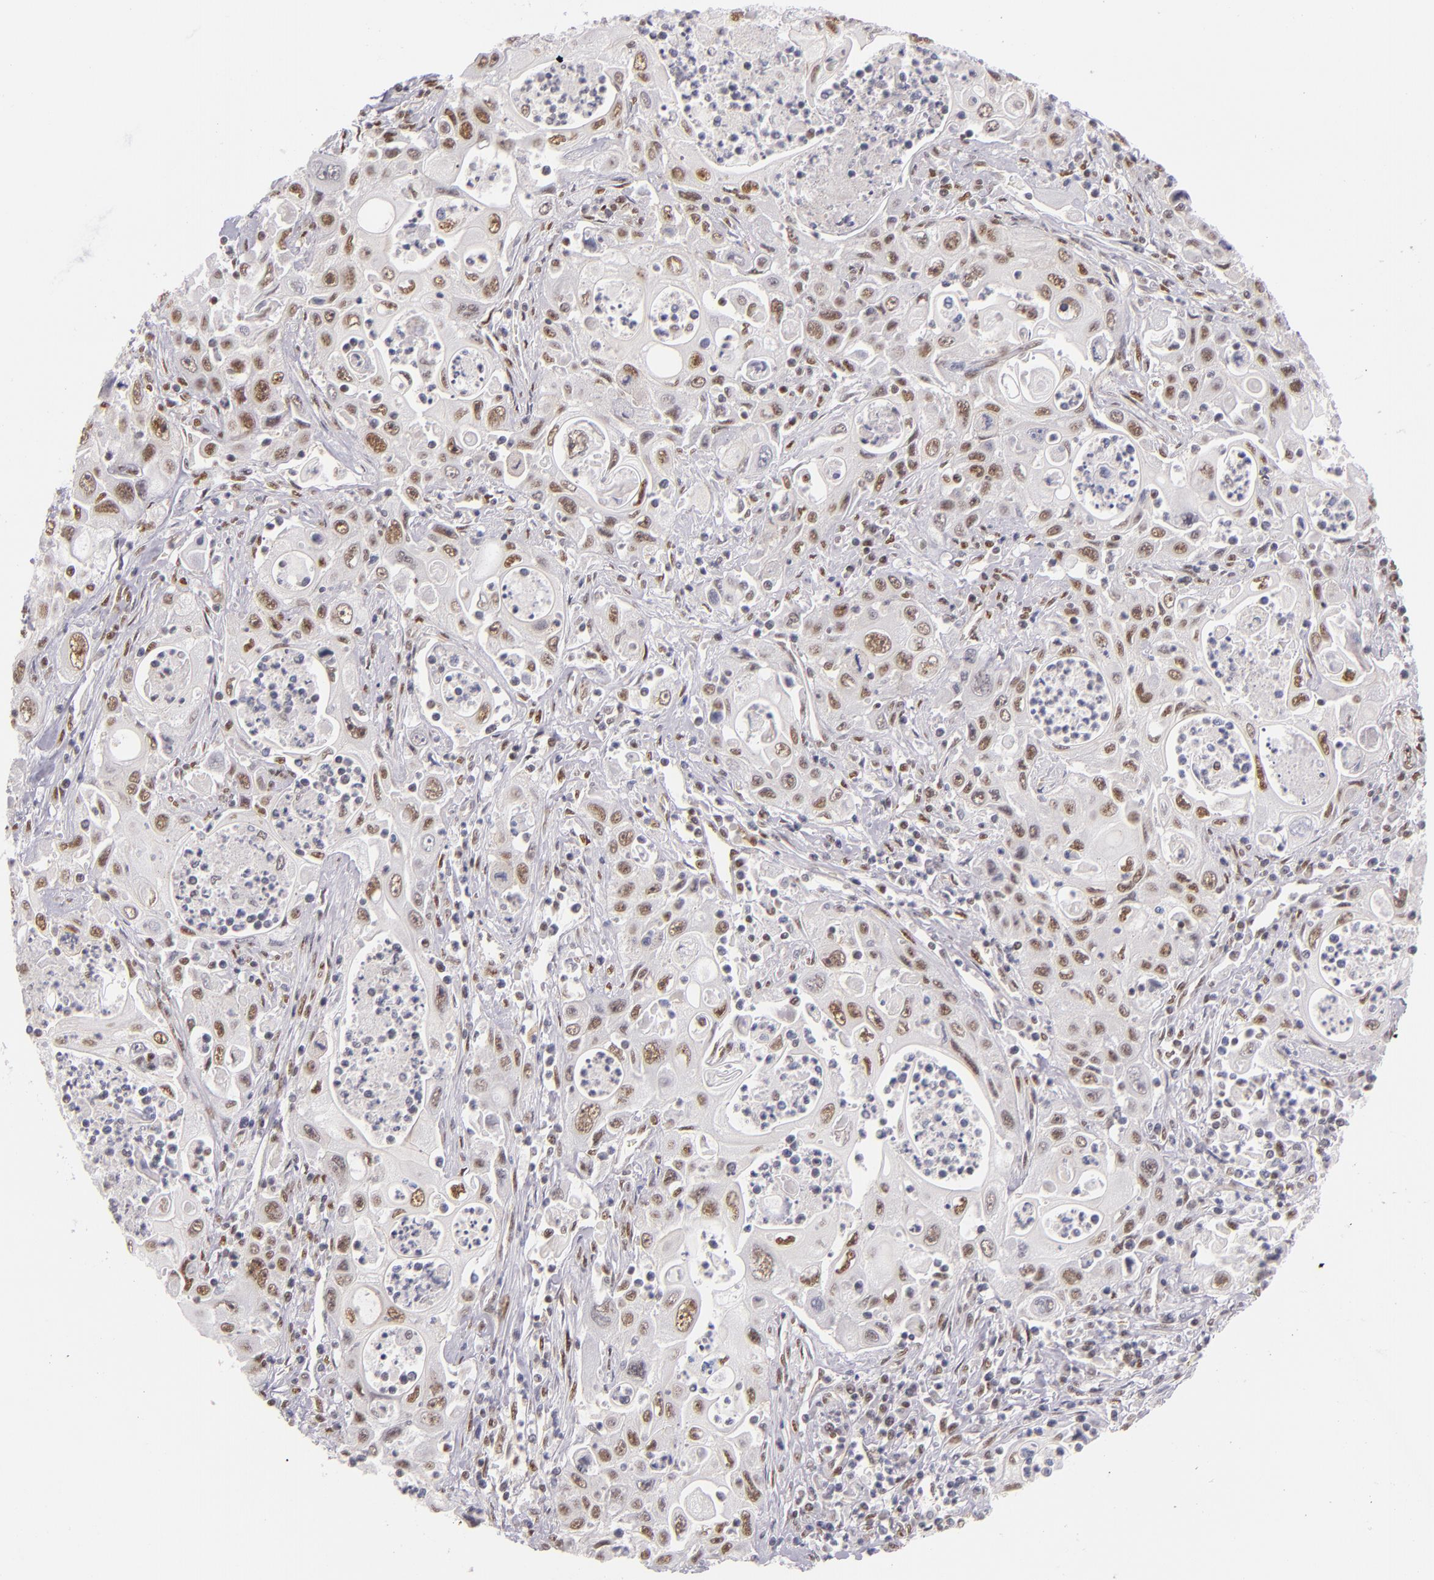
{"staining": {"intensity": "weak", "quantity": ">75%", "location": "nuclear"}, "tissue": "pancreatic cancer", "cell_type": "Tumor cells", "image_type": "cancer", "snomed": [{"axis": "morphology", "description": "Adenocarcinoma, NOS"}, {"axis": "topography", "description": "Pancreas"}], "caption": "Immunohistochemistry (IHC) micrograph of human pancreatic cancer stained for a protein (brown), which displays low levels of weak nuclear staining in about >75% of tumor cells.", "gene": "NCOR2", "patient": {"sex": "male", "age": 70}}